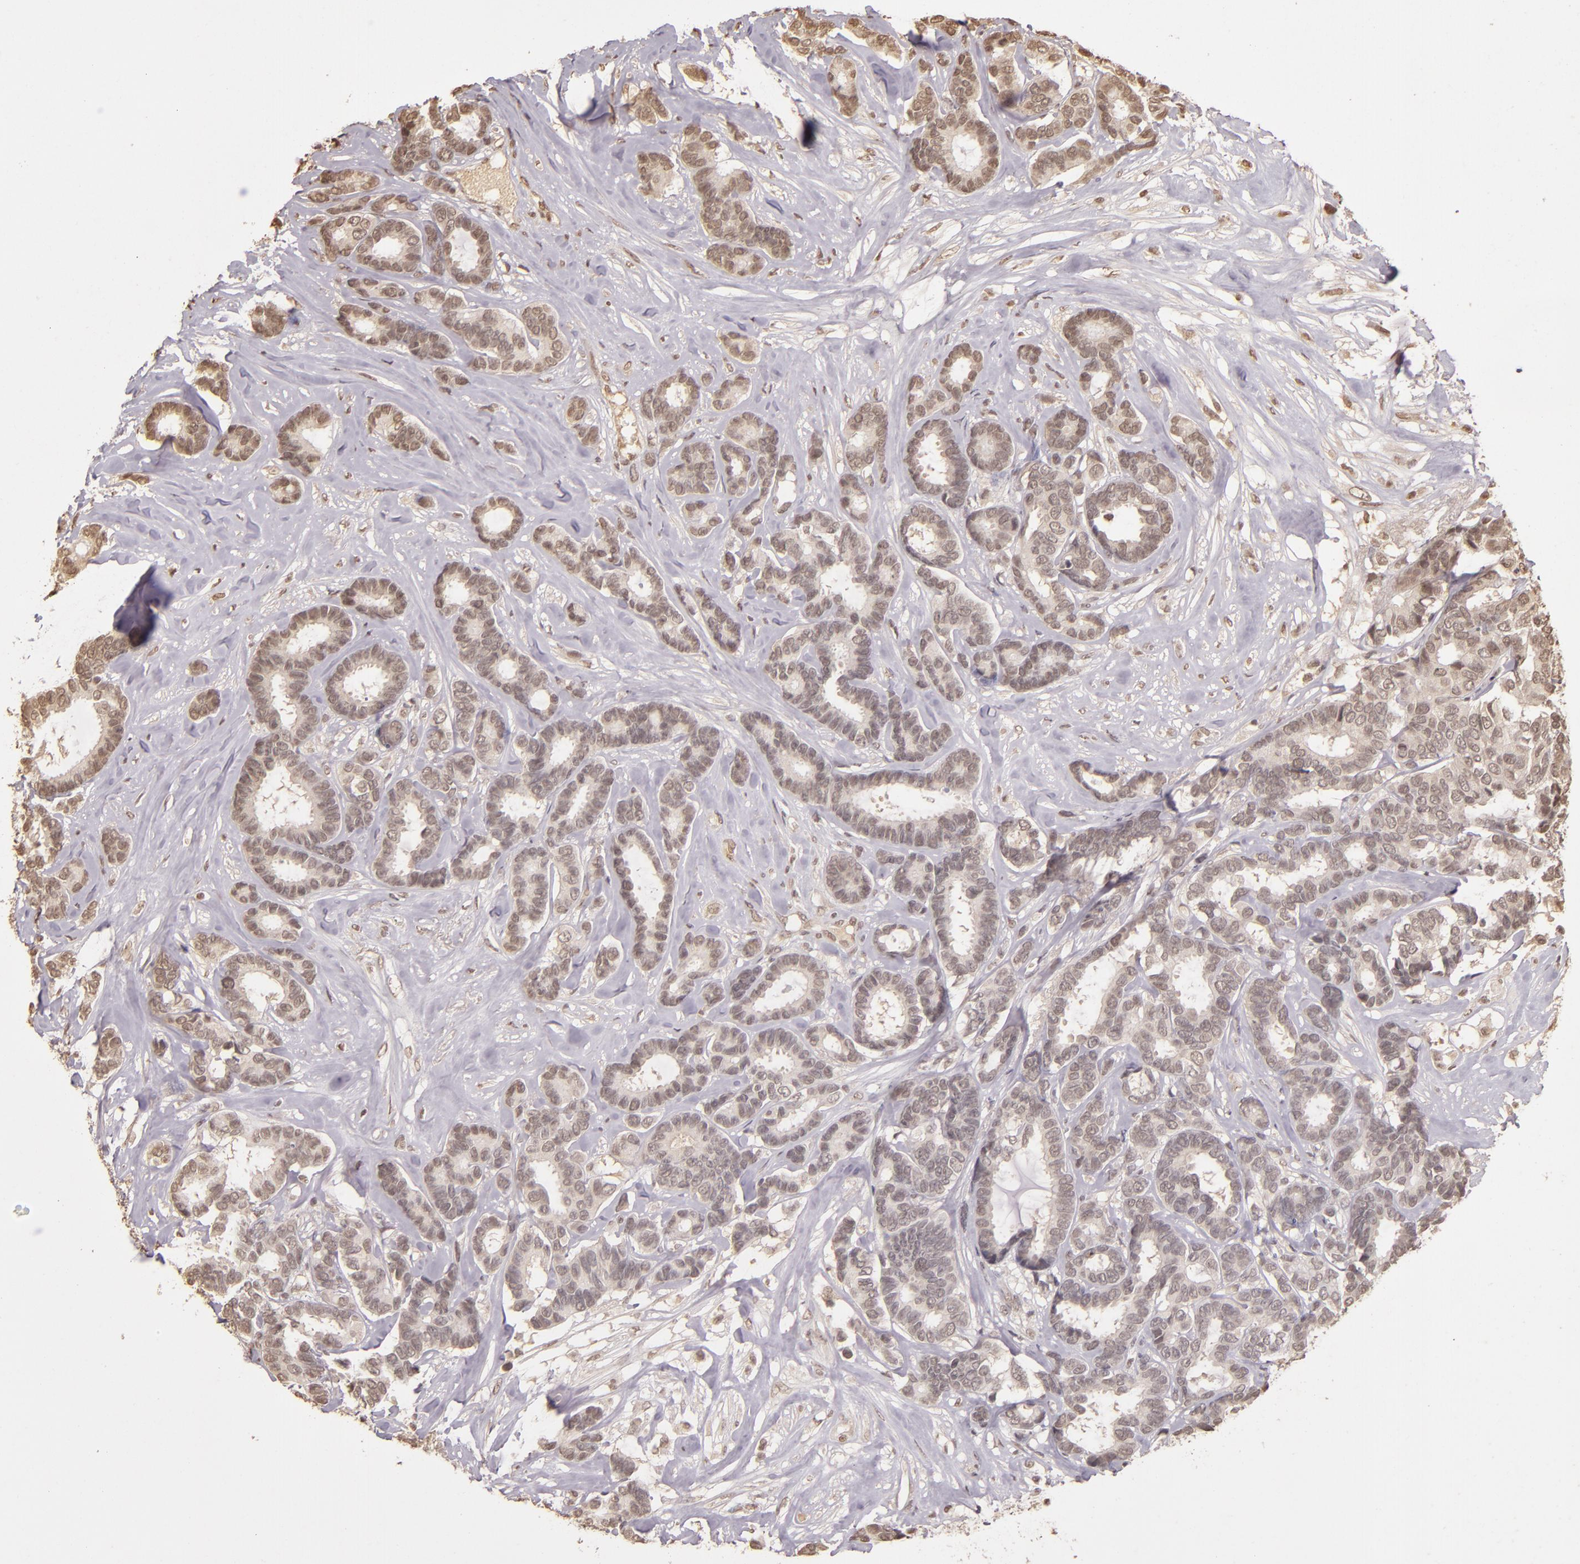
{"staining": {"intensity": "weak", "quantity": ">75%", "location": "cytoplasmic/membranous,nuclear"}, "tissue": "breast cancer", "cell_type": "Tumor cells", "image_type": "cancer", "snomed": [{"axis": "morphology", "description": "Duct carcinoma"}, {"axis": "topography", "description": "Breast"}], "caption": "Immunohistochemistry photomicrograph of neoplastic tissue: human breast invasive ductal carcinoma stained using immunohistochemistry displays low levels of weak protein expression localized specifically in the cytoplasmic/membranous and nuclear of tumor cells, appearing as a cytoplasmic/membranous and nuclear brown color.", "gene": "CUL1", "patient": {"sex": "female", "age": 87}}